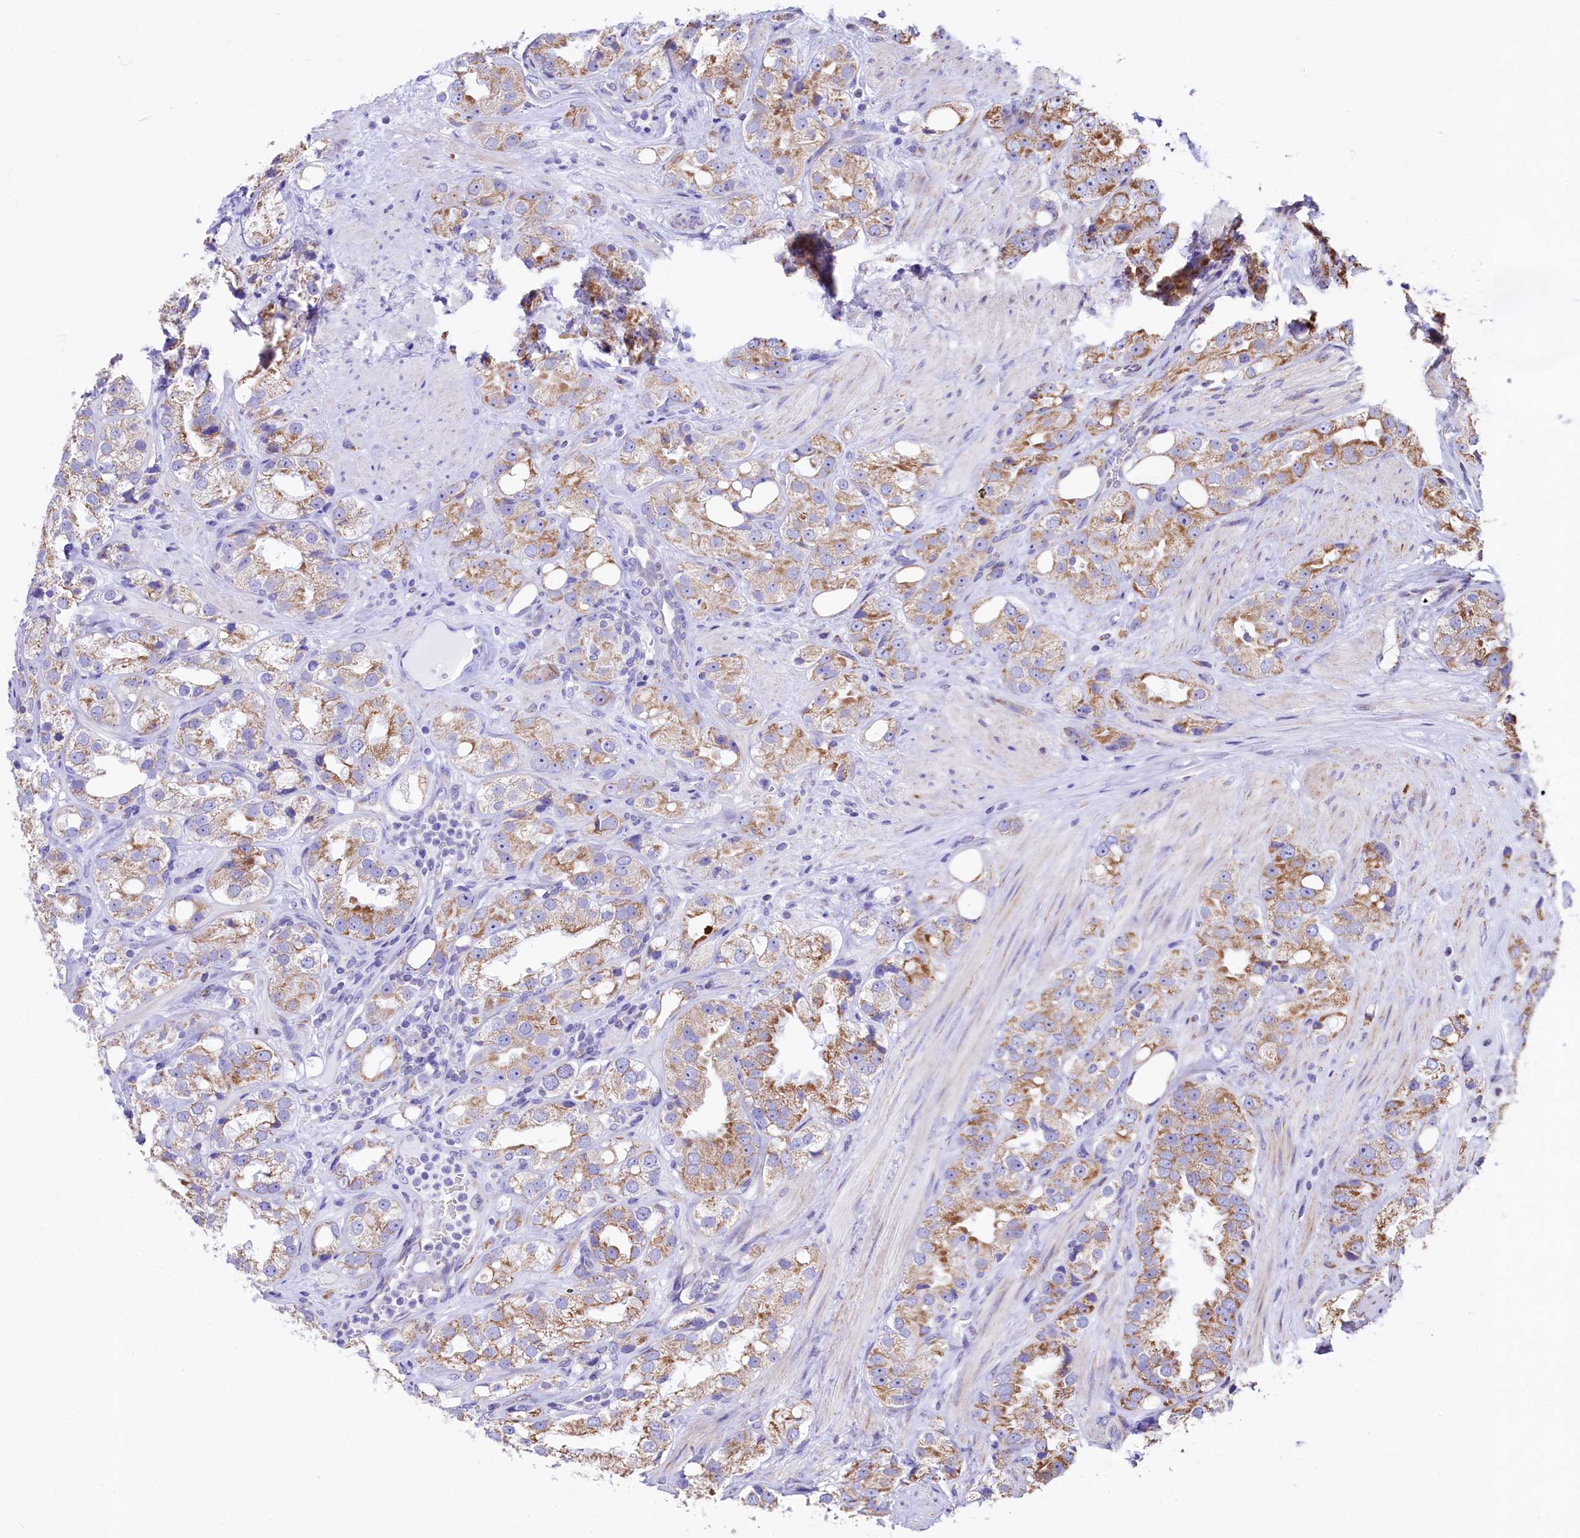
{"staining": {"intensity": "moderate", "quantity": "25%-75%", "location": "cytoplasmic/membranous"}, "tissue": "prostate cancer", "cell_type": "Tumor cells", "image_type": "cancer", "snomed": [{"axis": "morphology", "description": "Adenocarcinoma, NOS"}, {"axis": "topography", "description": "Prostate"}], "caption": "This micrograph shows IHC staining of human prostate cancer (adenocarcinoma), with medium moderate cytoplasmic/membranous positivity in approximately 25%-75% of tumor cells.", "gene": "VWCE", "patient": {"sex": "male", "age": 79}}